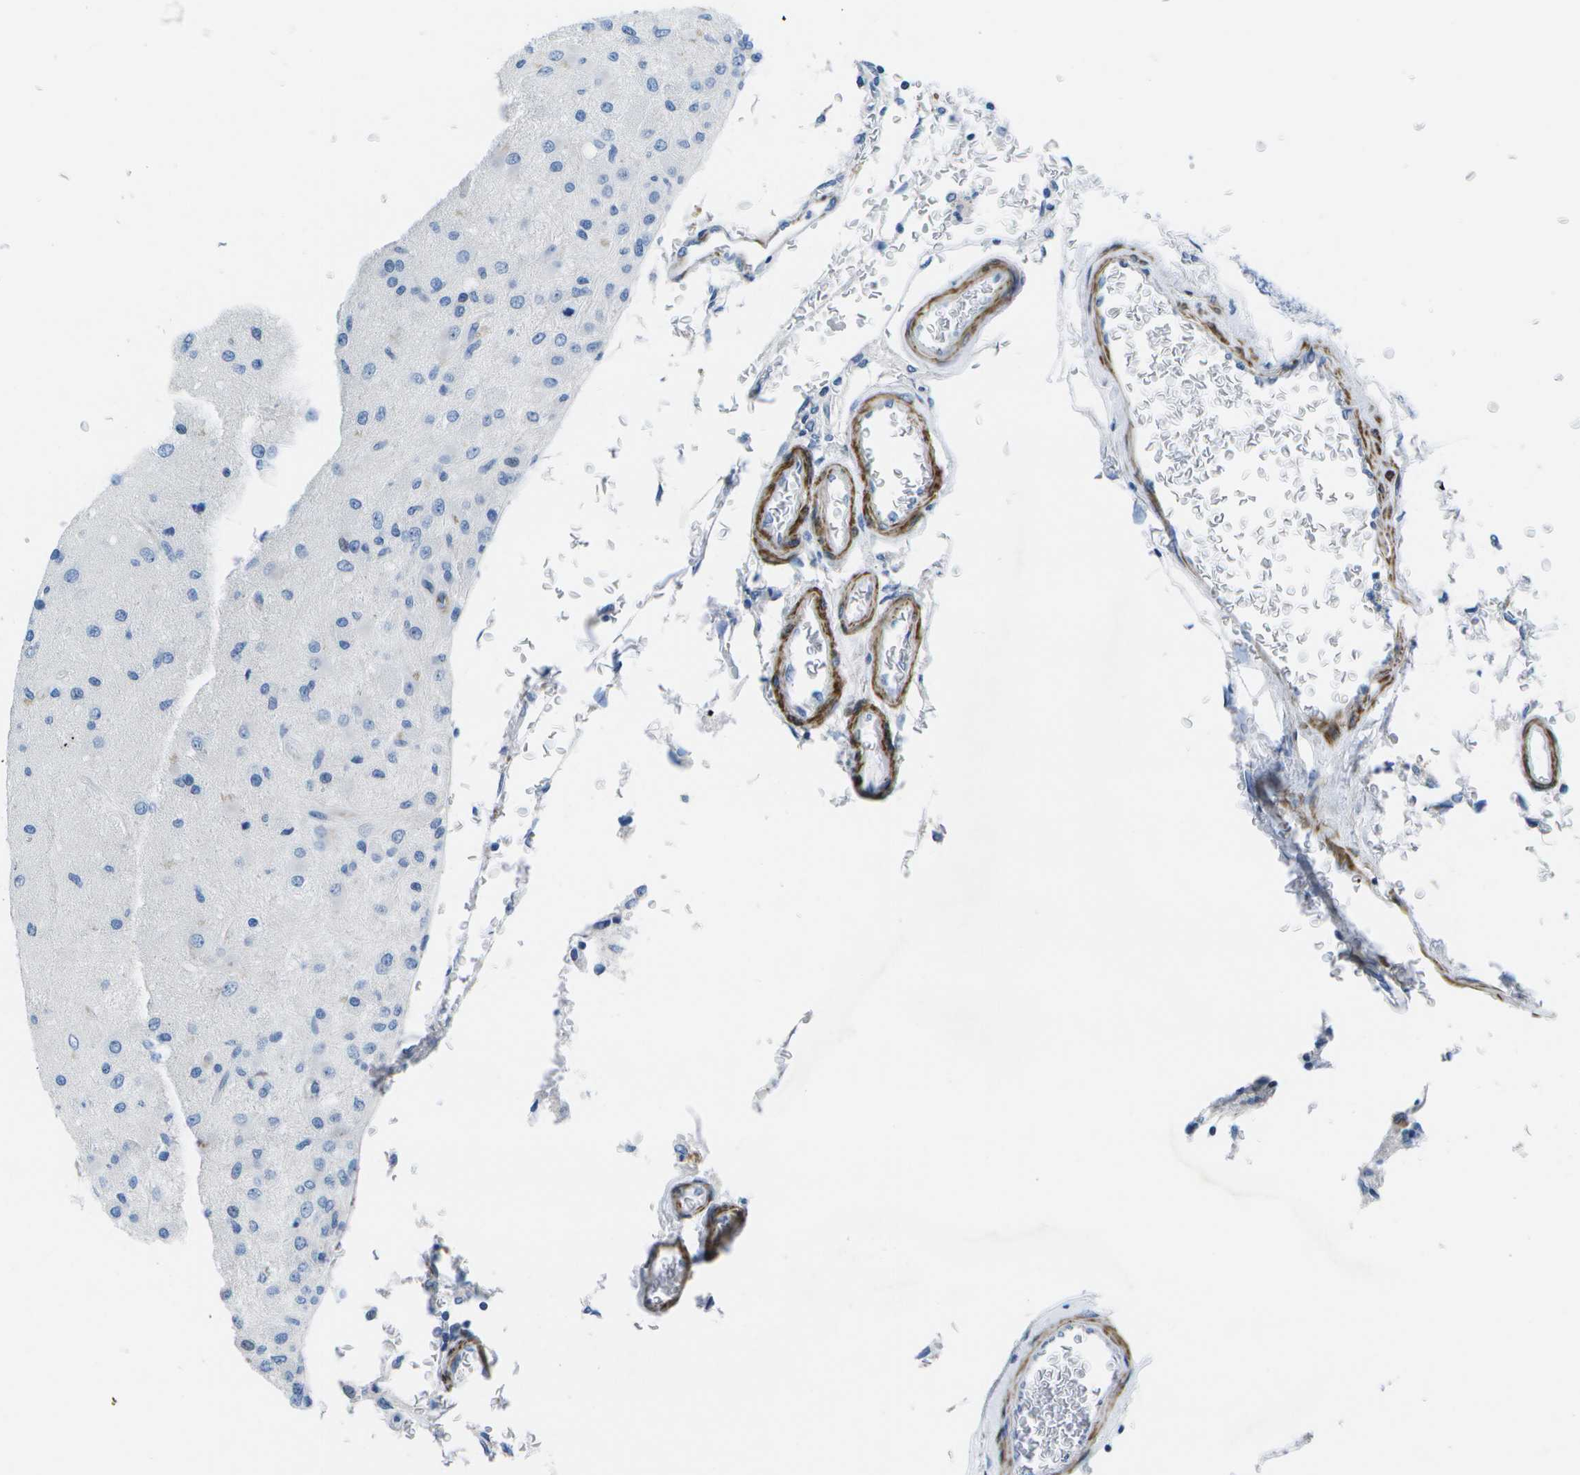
{"staining": {"intensity": "negative", "quantity": "none", "location": "none"}, "tissue": "glioma", "cell_type": "Tumor cells", "image_type": "cancer", "snomed": [{"axis": "morphology", "description": "Normal tissue, NOS"}, {"axis": "morphology", "description": "Glioma, malignant, High grade"}, {"axis": "topography", "description": "Cerebral cortex"}], "caption": "This micrograph is of malignant glioma (high-grade) stained with immunohistochemistry to label a protein in brown with the nuclei are counter-stained blue. There is no staining in tumor cells.", "gene": "ADGRG6", "patient": {"sex": "male", "age": 77}}